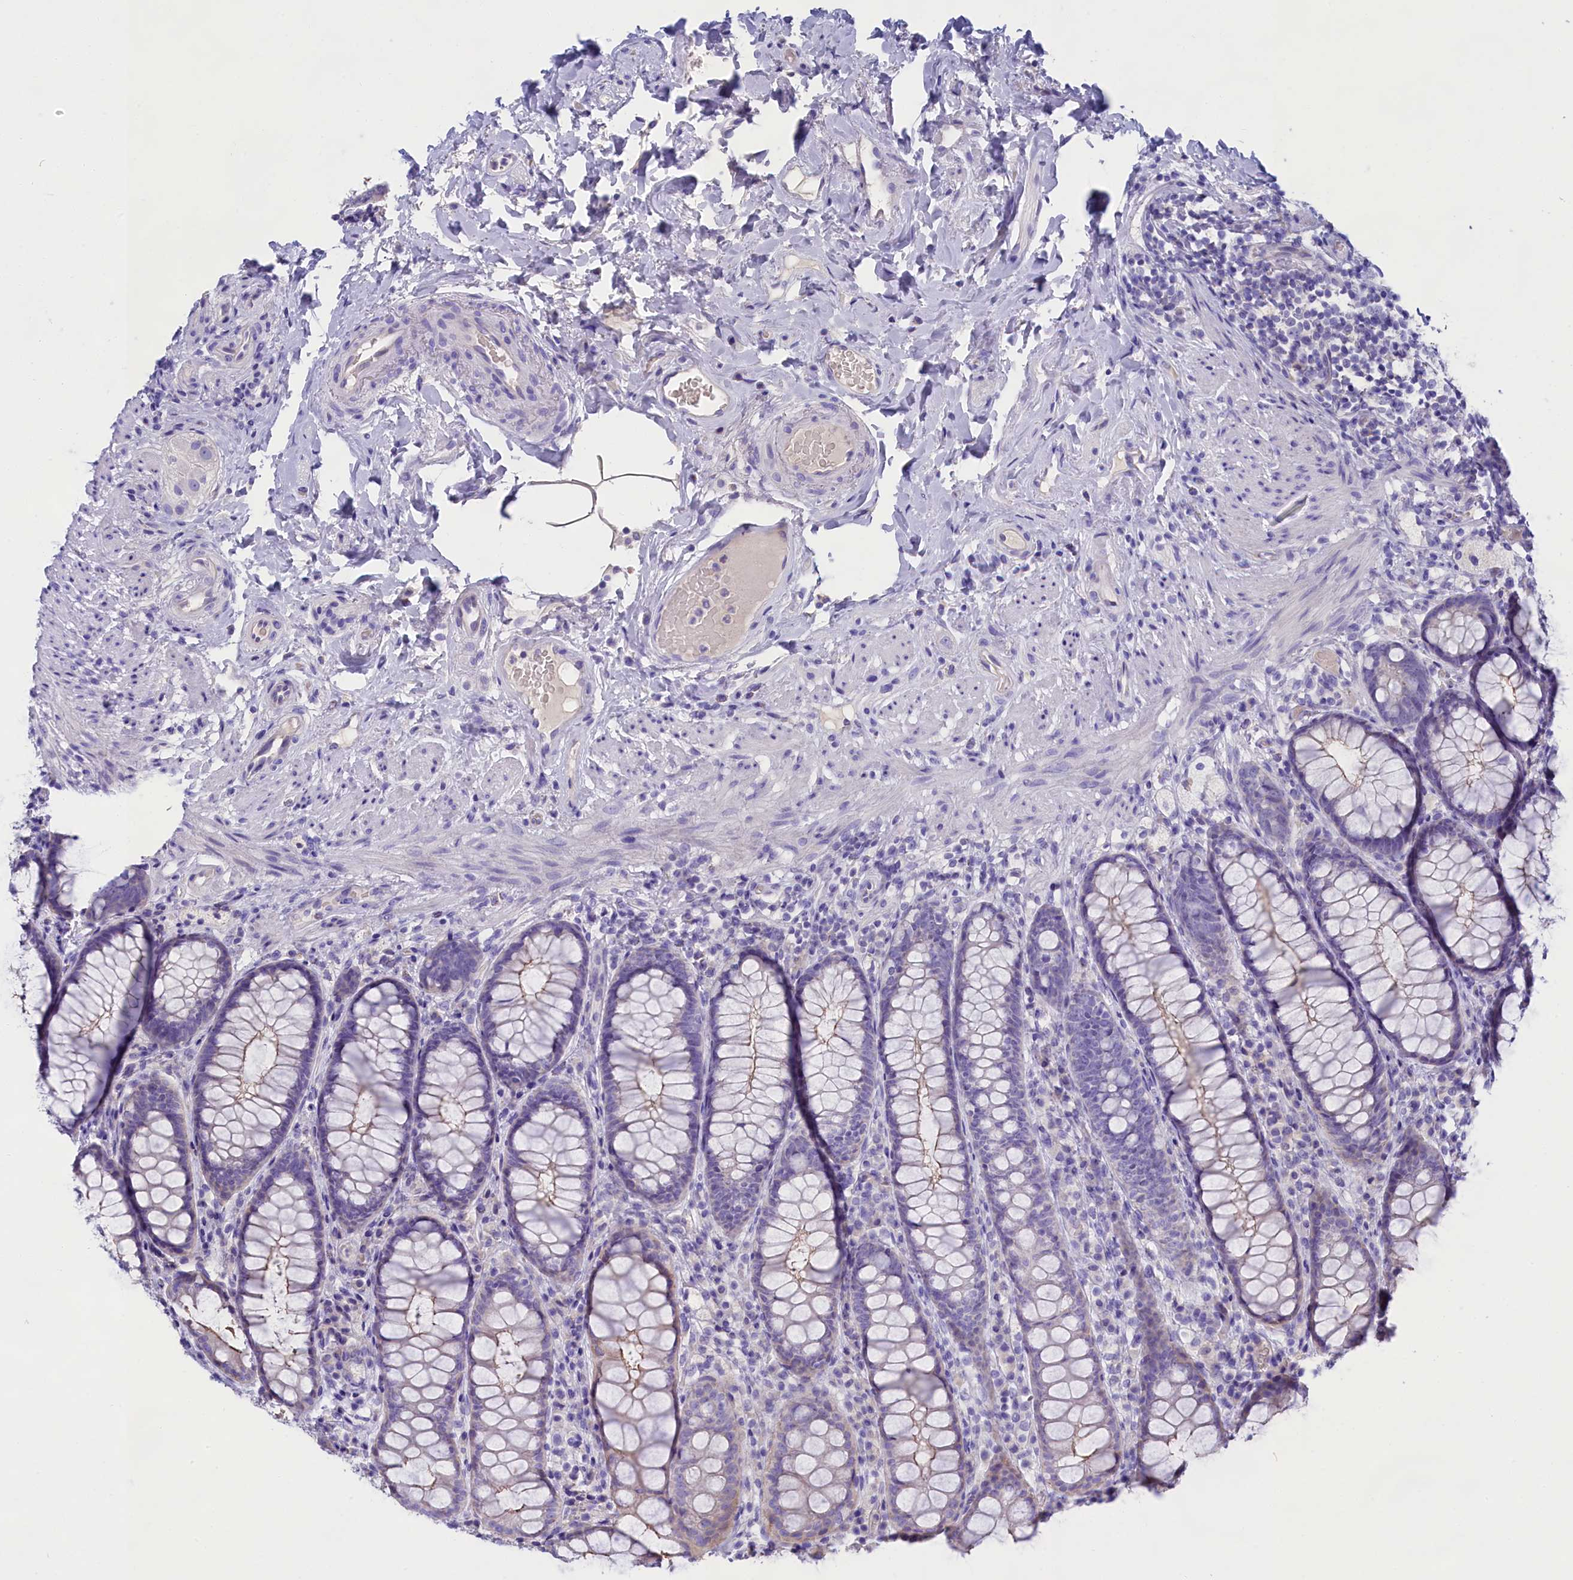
{"staining": {"intensity": "moderate", "quantity": "25%-75%", "location": "cytoplasmic/membranous"}, "tissue": "rectum", "cell_type": "Glandular cells", "image_type": "normal", "snomed": [{"axis": "morphology", "description": "Normal tissue, NOS"}, {"axis": "topography", "description": "Rectum"}], "caption": "Human rectum stained with a protein marker reveals moderate staining in glandular cells.", "gene": "SULT2A1", "patient": {"sex": "male", "age": 83}}